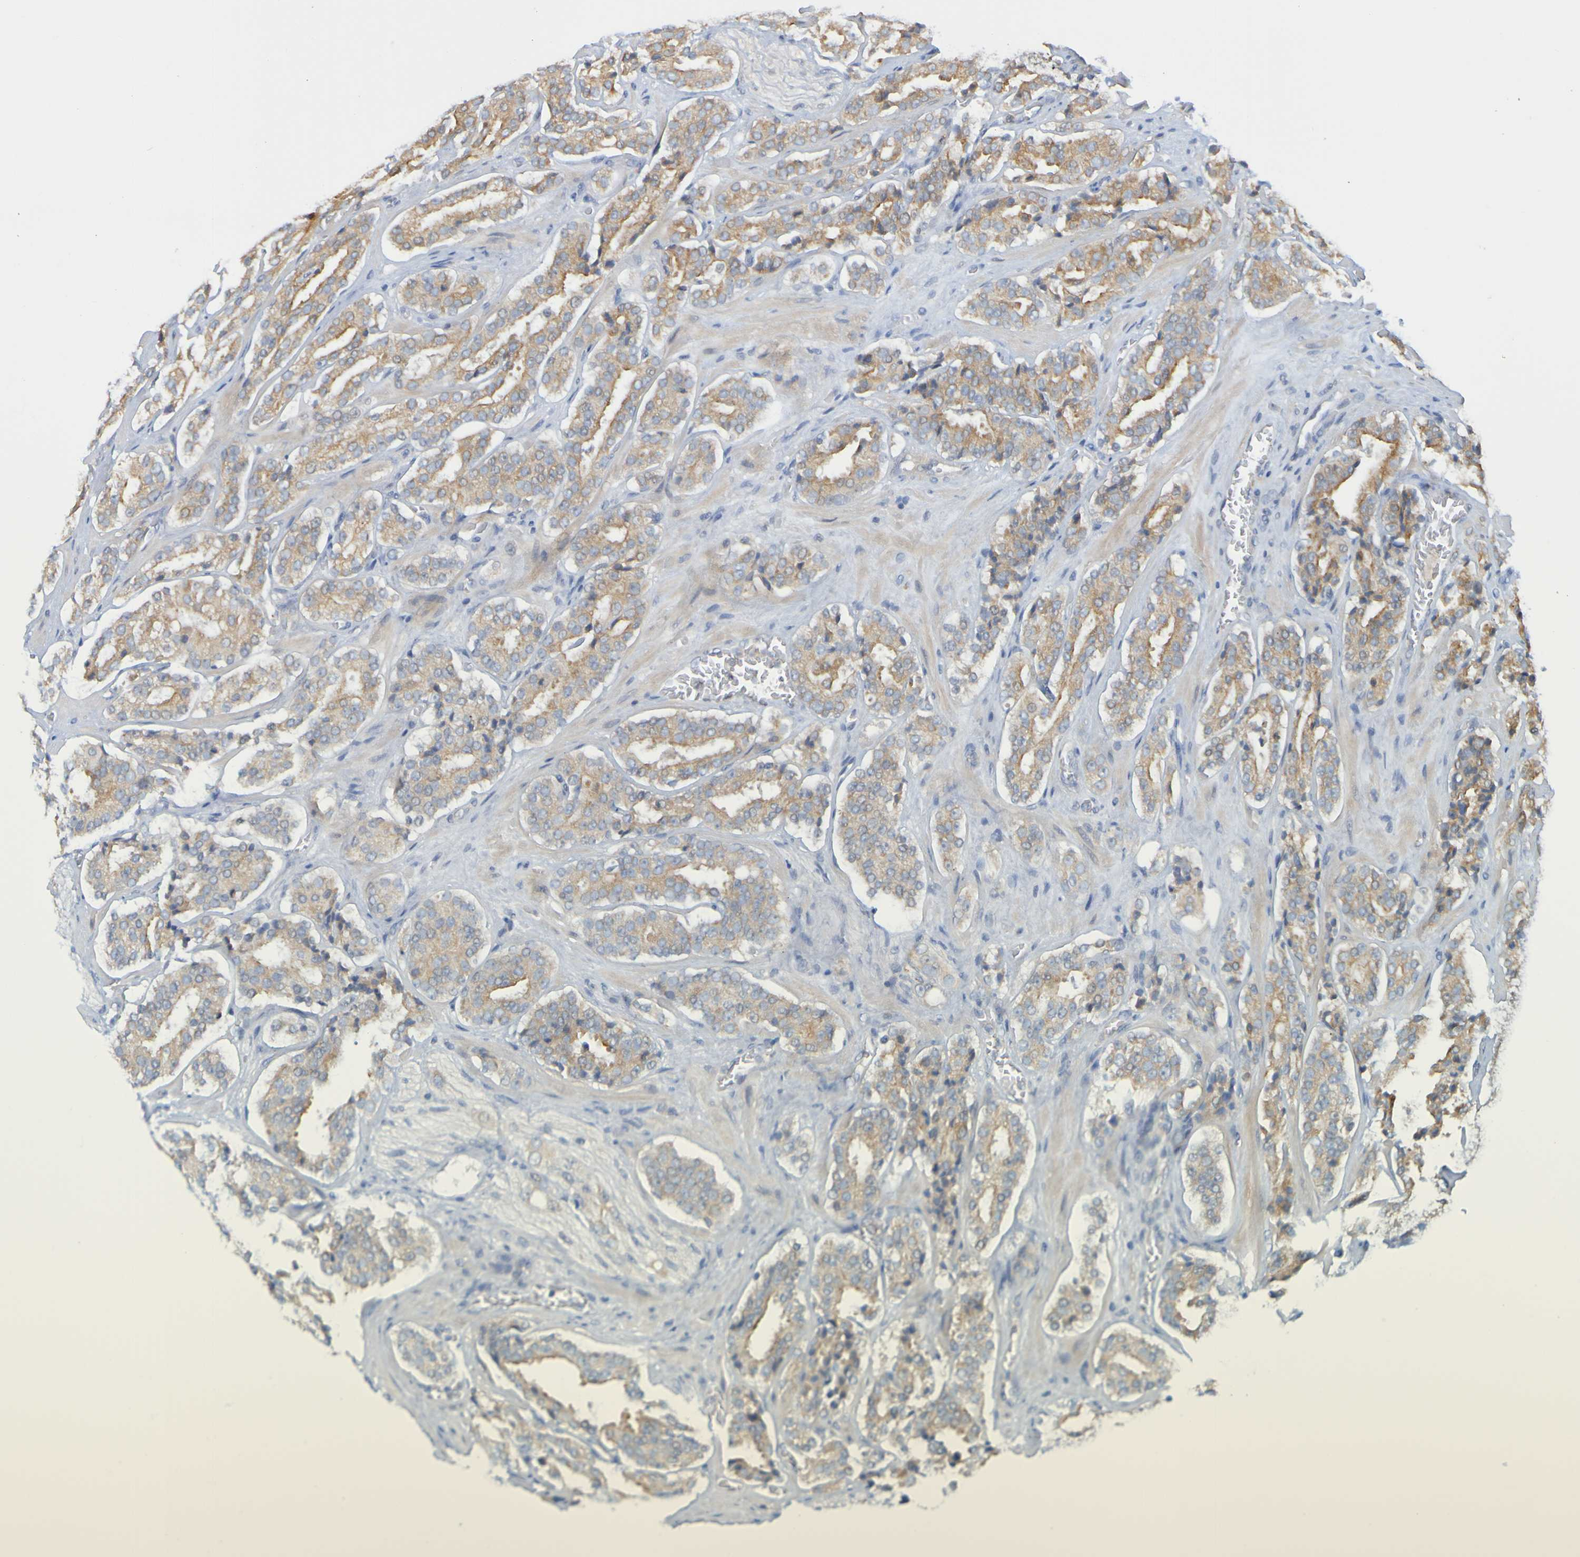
{"staining": {"intensity": "moderate", "quantity": ">75%", "location": "cytoplasmic/membranous"}, "tissue": "prostate cancer", "cell_type": "Tumor cells", "image_type": "cancer", "snomed": [{"axis": "morphology", "description": "Adenocarcinoma, High grade"}, {"axis": "topography", "description": "Prostate"}], "caption": "Protein analysis of prostate high-grade adenocarcinoma tissue reveals moderate cytoplasmic/membranous positivity in approximately >75% of tumor cells. (Brightfield microscopy of DAB IHC at high magnification).", "gene": "NAV2", "patient": {"sex": "male", "age": 60}}